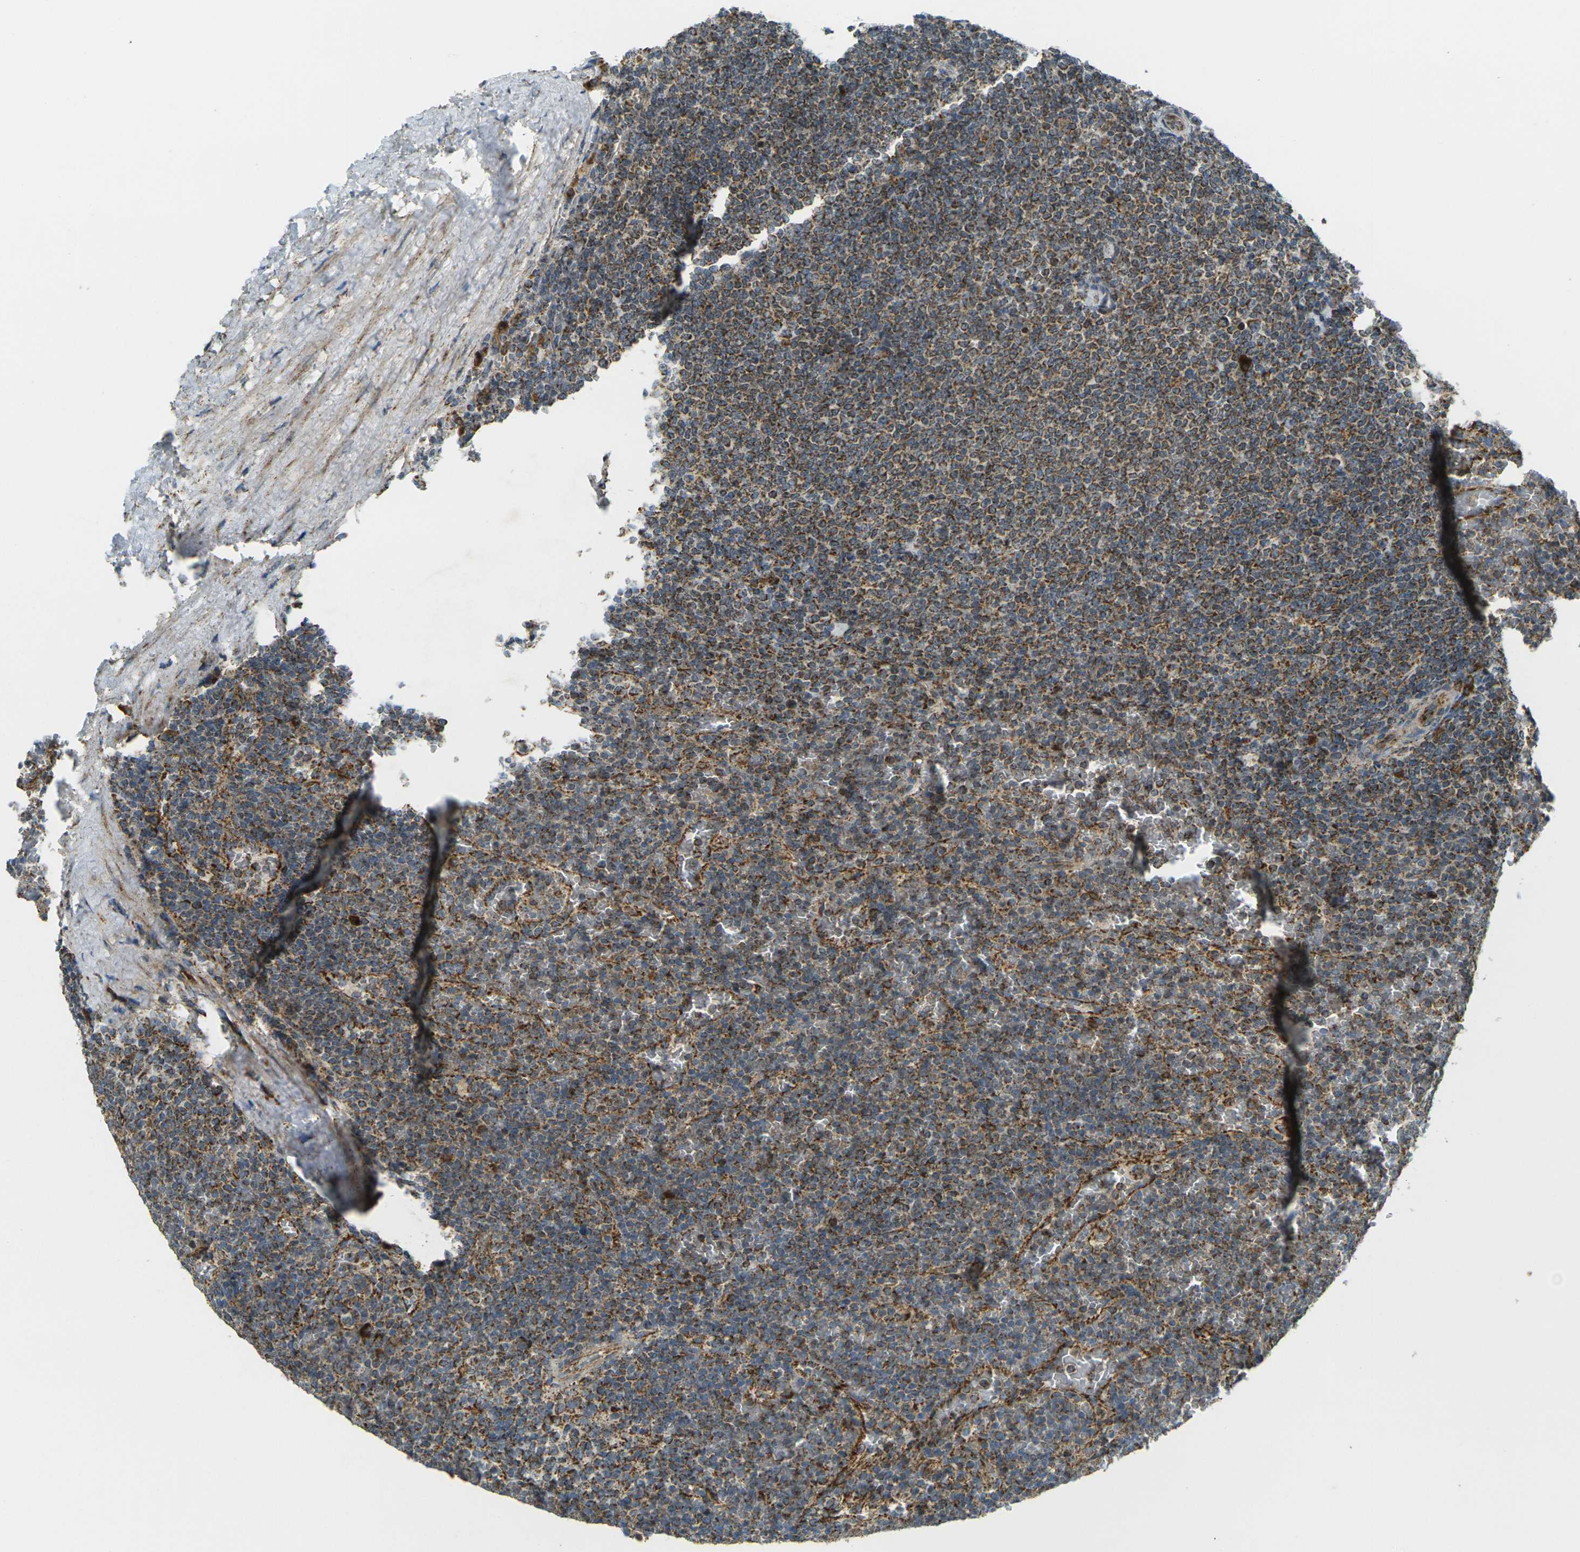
{"staining": {"intensity": "moderate", "quantity": ">75%", "location": "cytoplasmic/membranous"}, "tissue": "lymphoma", "cell_type": "Tumor cells", "image_type": "cancer", "snomed": [{"axis": "morphology", "description": "Malignant lymphoma, non-Hodgkin's type, Low grade"}, {"axis": "topography", "description": "Spleen"}], "caption": "Approximately >75% of tumor cells in low-grade malignant lymphoma, non-Hodgkin's type show moderate cytoplasmic/membranous protein positivity as visualized by brown immunohistochemical staining.", "gene": "IGF1R", "patient": {"sex": "female", "age": 77}}